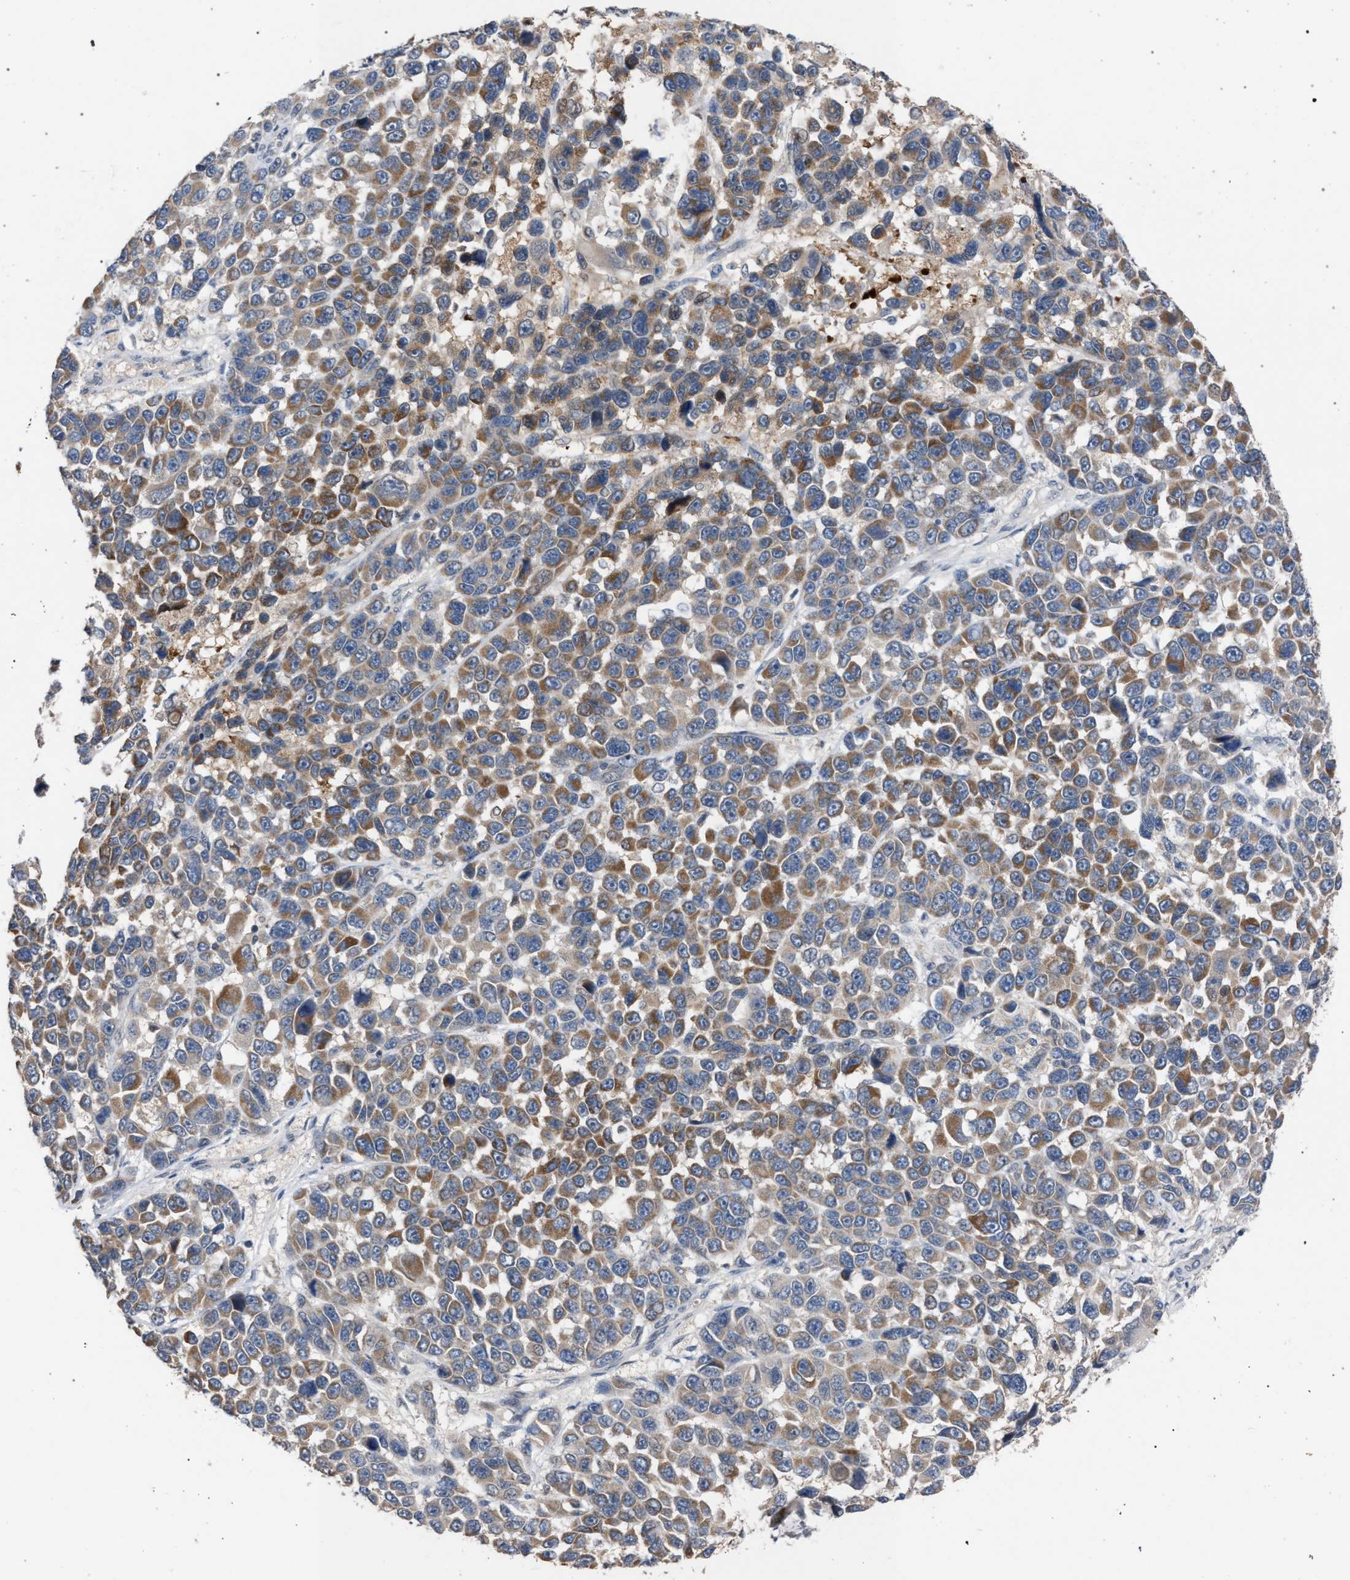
{"staining": {"intensity": "moderate", "quantity": ">75%", "location": "cytoplasmic/membranous"}, "tissue": "melanoma", "cell_type": "Tumor cells", "image_type": "cancer", "snomed": [{"axis": "morphology", "description": "Malignant melanoma, NOS"}, {"axis": "topography", "description": "Skin"}], "caption": "This is an image of immunohistochemistry (IHC) staining of malignant melanoma, which shows moderate positivity in the cytoplasmic/membranous of tumor cells.", "gene": "TECPR1", "patient": {"sex": "male", "age": 53}}